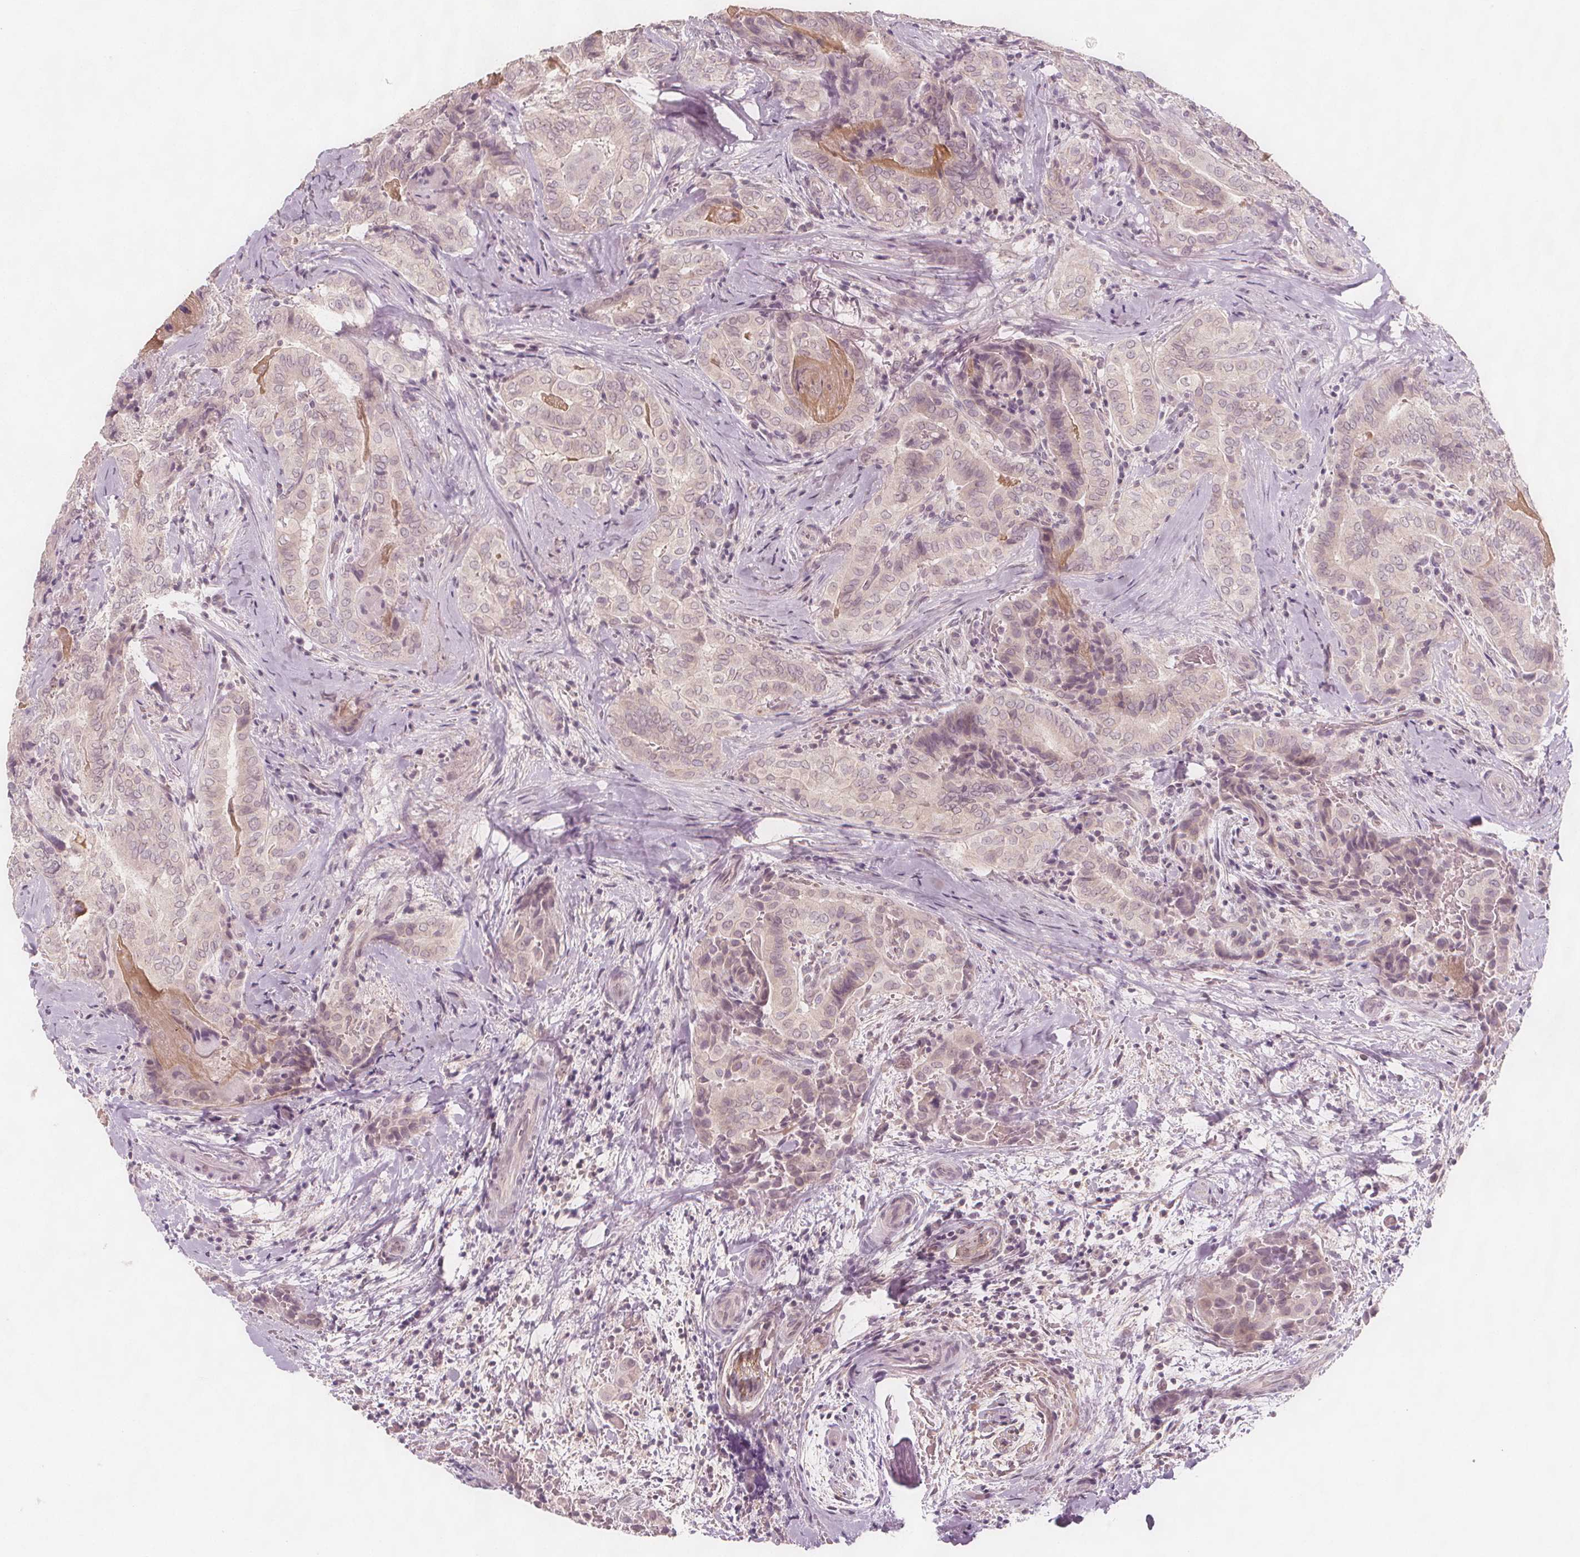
{"staining": {"intensity": "negative", "quantity": "none", "location": "none"}, "tissue": "thyroid cancer", "cell_type": "Tumor cells", "image_type": "cancer", "snomed": [{"axis": "morphology", "description": "Papillary adenocarcinoma, NOS"}, {"axis": "topography", "description": "Thyroid gland"}], "caption": "DAB immunohistochemical staining of papillary adenocarcinoma (thyroid) reveals no significant positivity in tumor cells.", "gene": "C1orf167", "patient": {"sex": "female", "age": 61}}